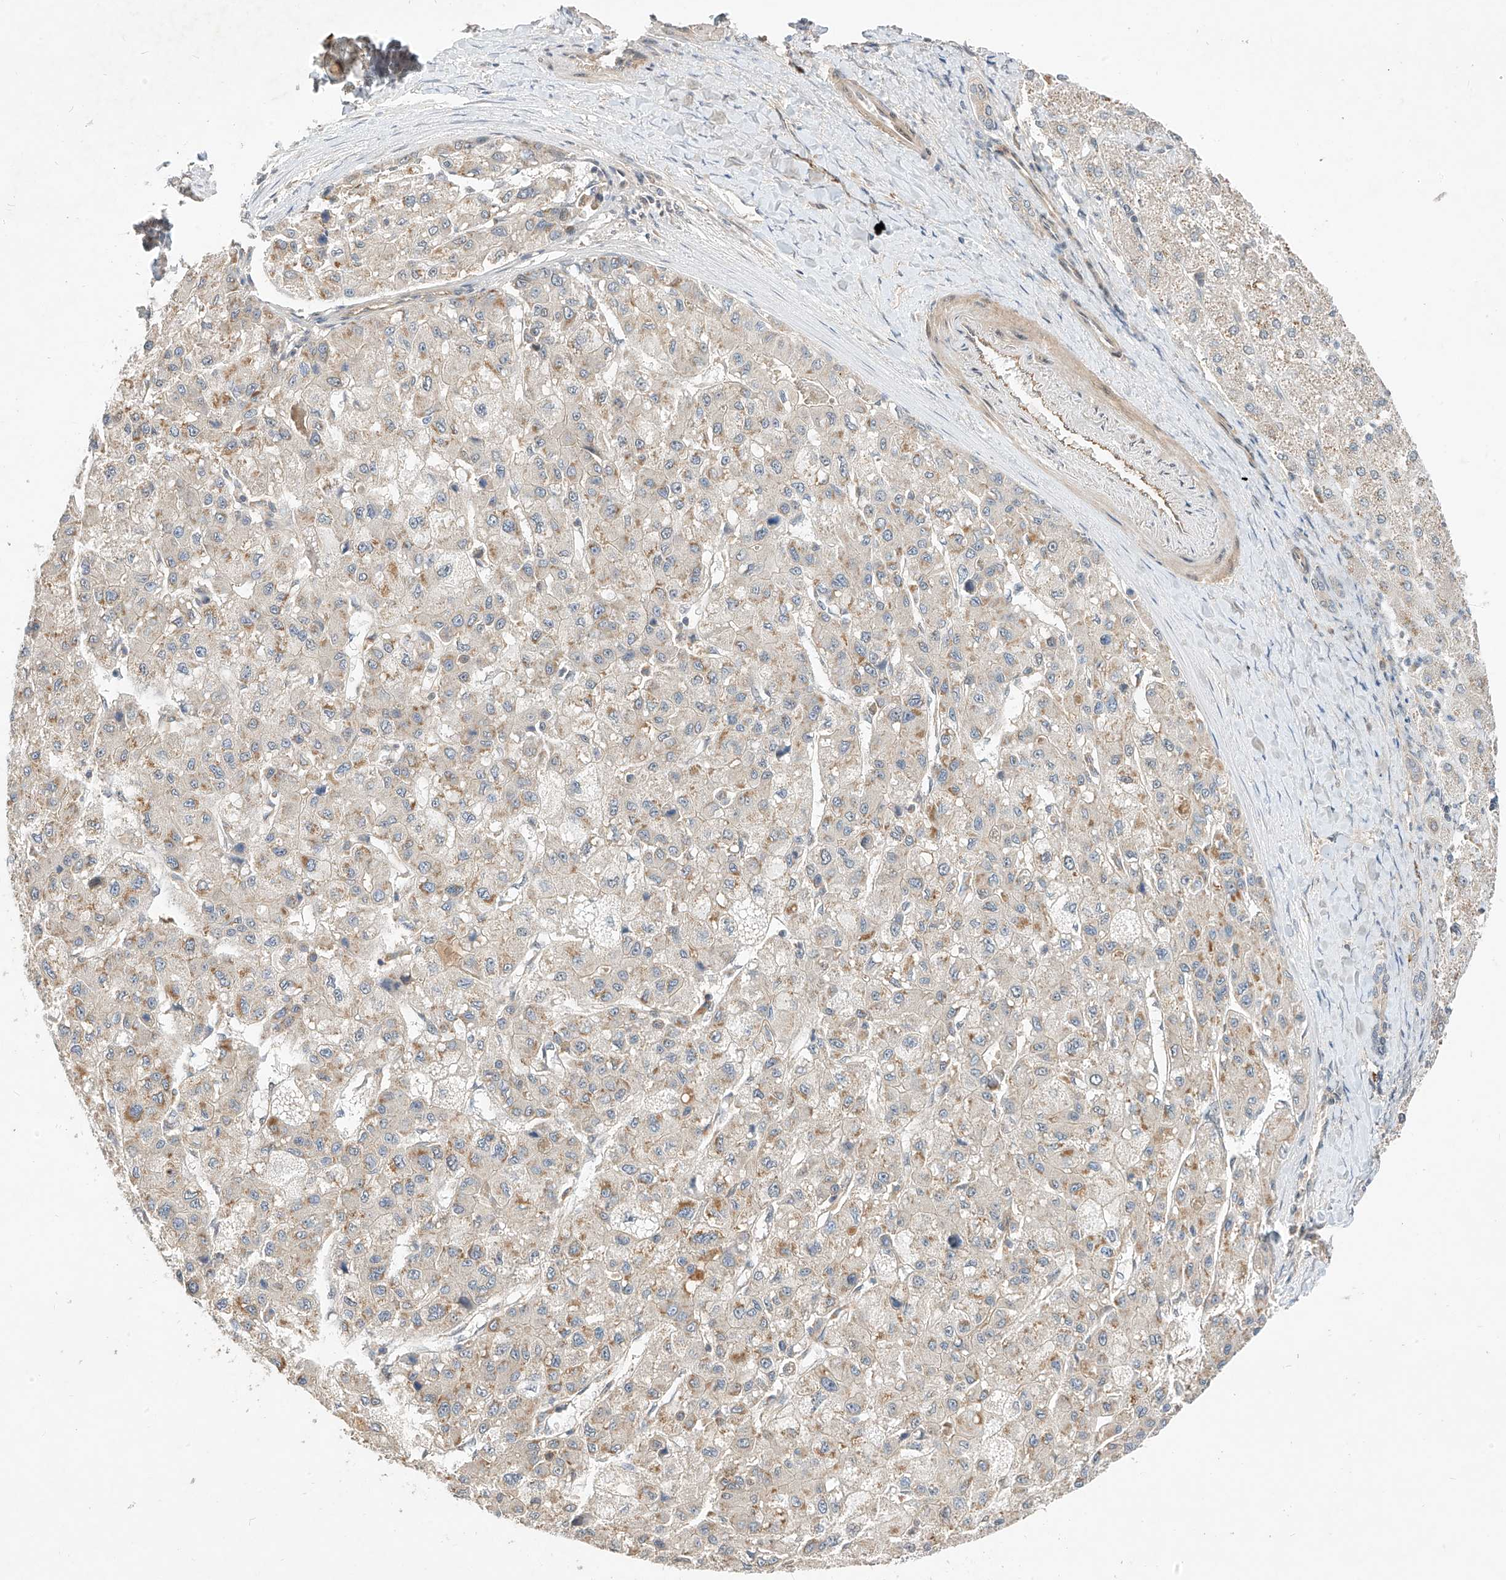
{"staining": {"intensity": "moderate", "quantity": "<25%", "location": "cytoplasmic/membranous"}, "tissue": "liver cancer", "cell_type": "Tumor cells", "image_type": "cancer", "snomed": [{"axis": "morphology", "description": "Carcinoma, Hepatocellular, NOS"}, {"axis": "topography", "description": "Liver"}], "caption": "The photomicrograph displays staining of liver cancer, revealing moderate cytoplasmic/membranous protein staining (brown color) within tumor cells.", "gene": "MRTFA", "patient": {"sex": "male", "age": 80}}